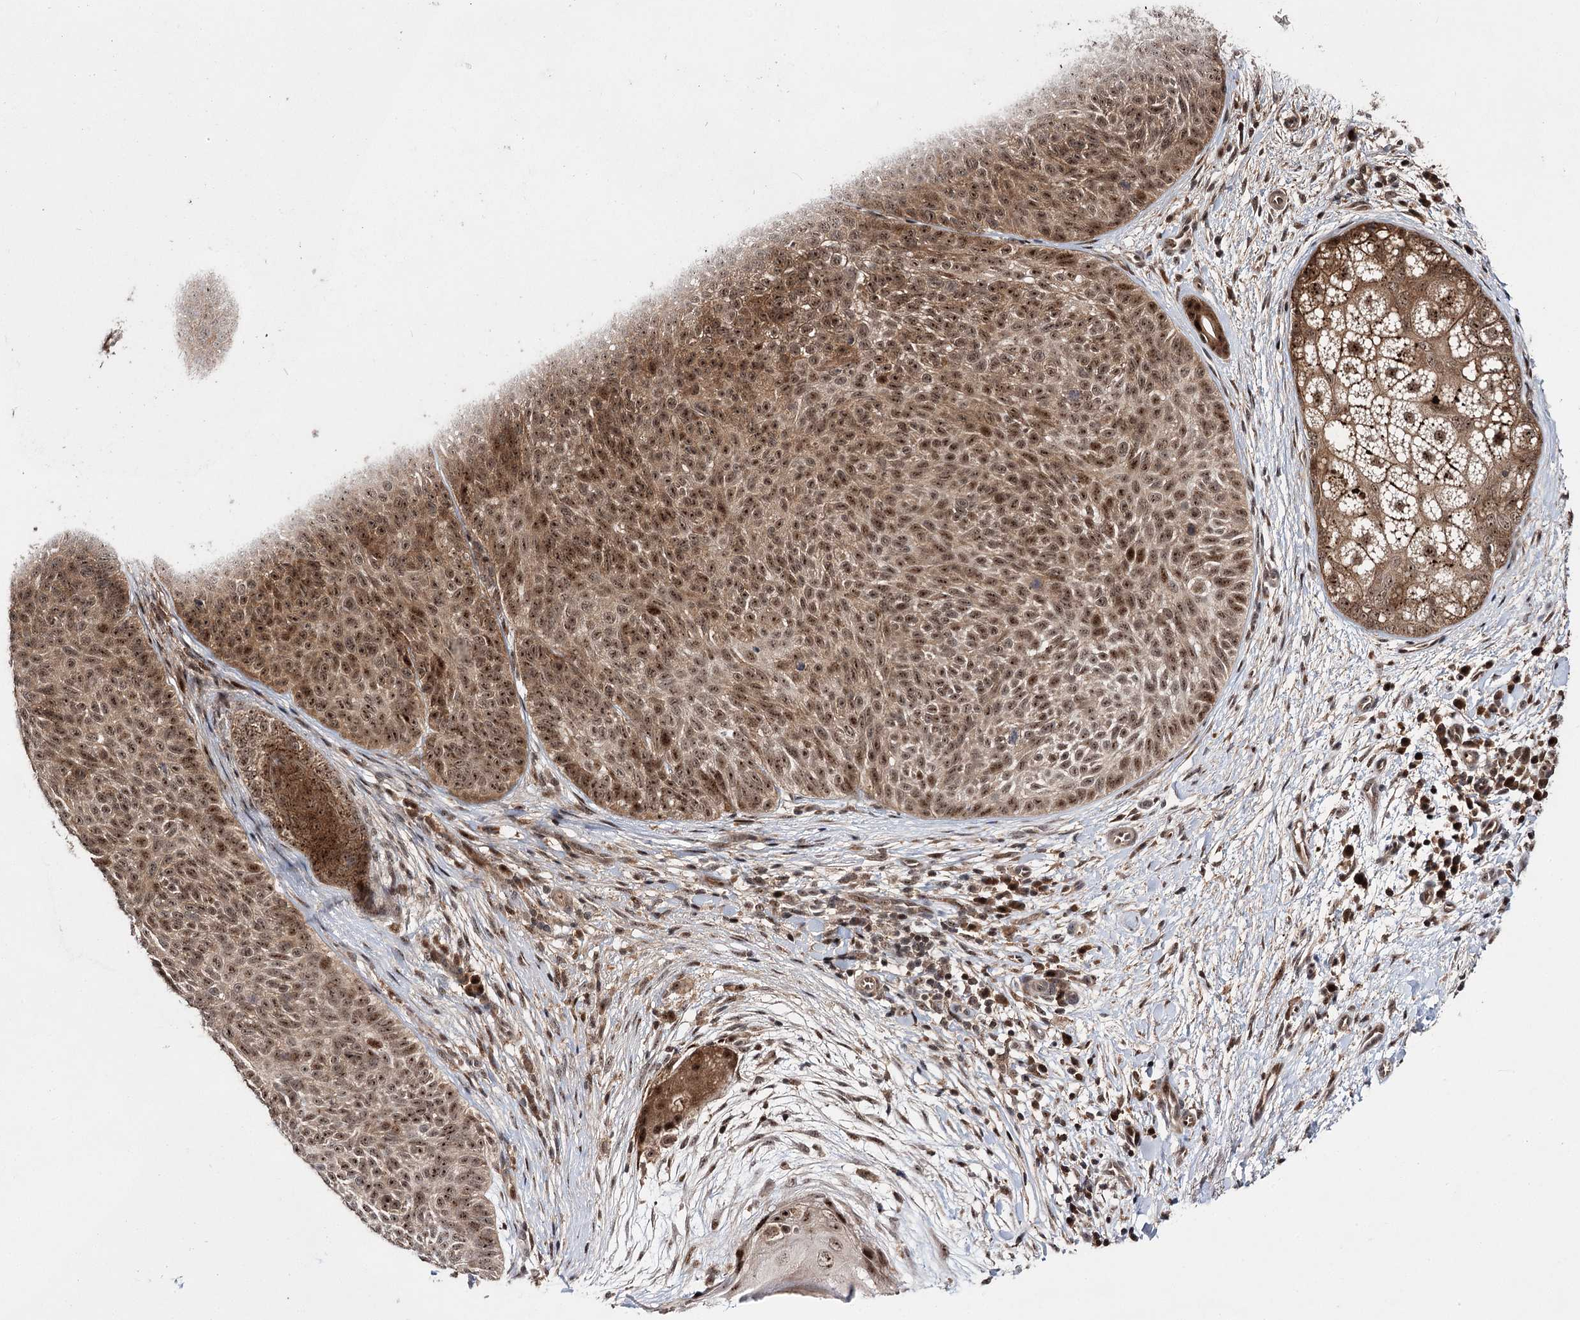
{"staining": {"intensity": "moderate", "quantity": ">75%", "location": "nuclear"}, "tissue": "skin cancer", "cell_type": "Tumor cells", "image_type": "cancer", "snomed": [{"axis": "morphology", "description": "Basal cell carcinoma"}, {"axis": "topography", "description": "Skin"}], "caption": "This is a histology image of immunohistochemistry staining of basal cell carcinoma (skin), which shows moderate positivity in the nuclear of tumor cells.", "gene": "MKNK2", "patient": {"sex": "male", "age": 85}}